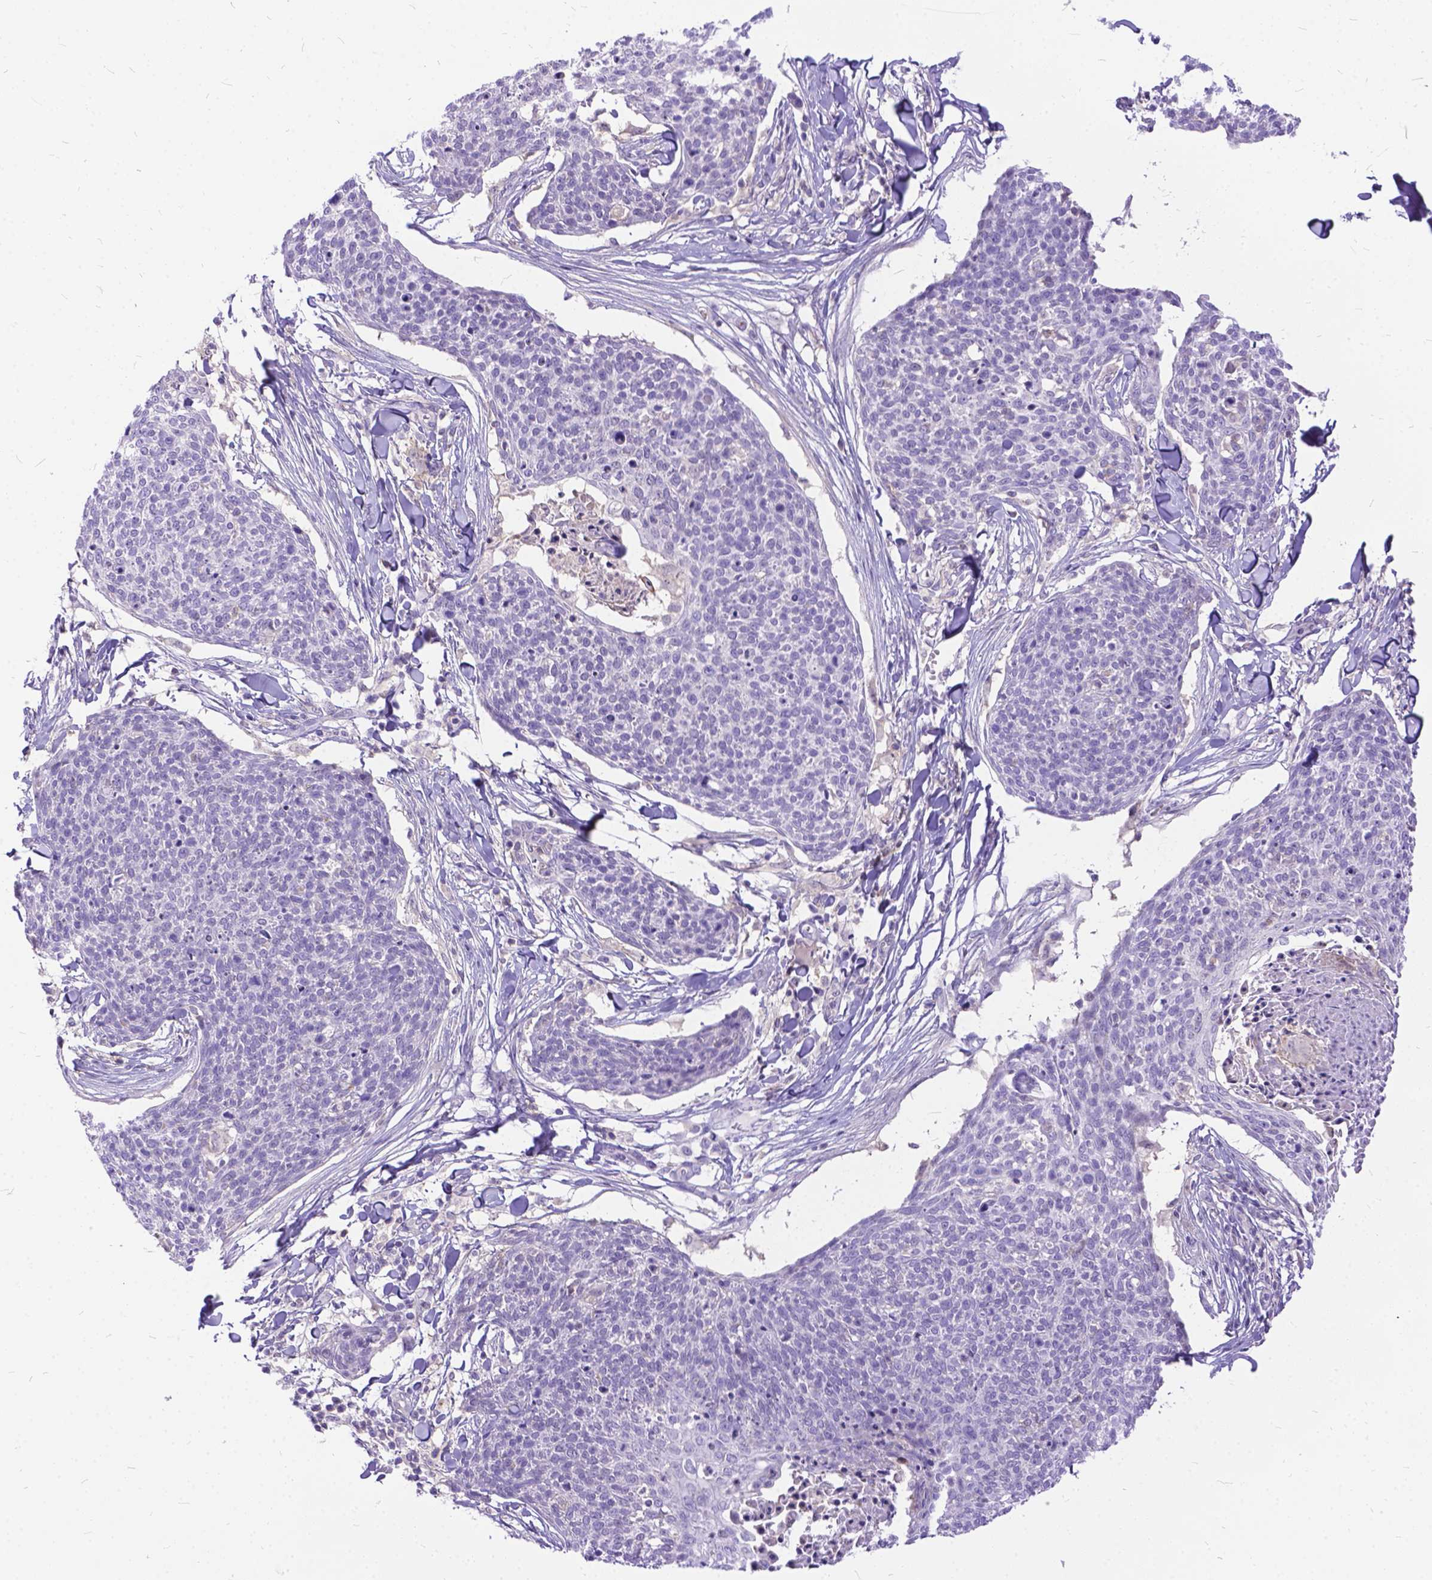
{"staining": {"intensity": "negative", "quantity": "none", "location": "none"}, "tissue": "skin cancer", "cell_type": "Tumor cells", "image_type": "cancer", "snomed": [{"axis": "morphology", "description": "Squamous cell carcinoma, NOS"}, {"axis": "topography", "description": "Skin"}, {"axis": "topography", "description": "Vulva"}], "caption": "IHC histopathology image of skin cancer stained for a protein (brown), which reveals no expression in tumor cells.", "gene": "TMEM169", "patient": {"sex": "female", "age": 75}}